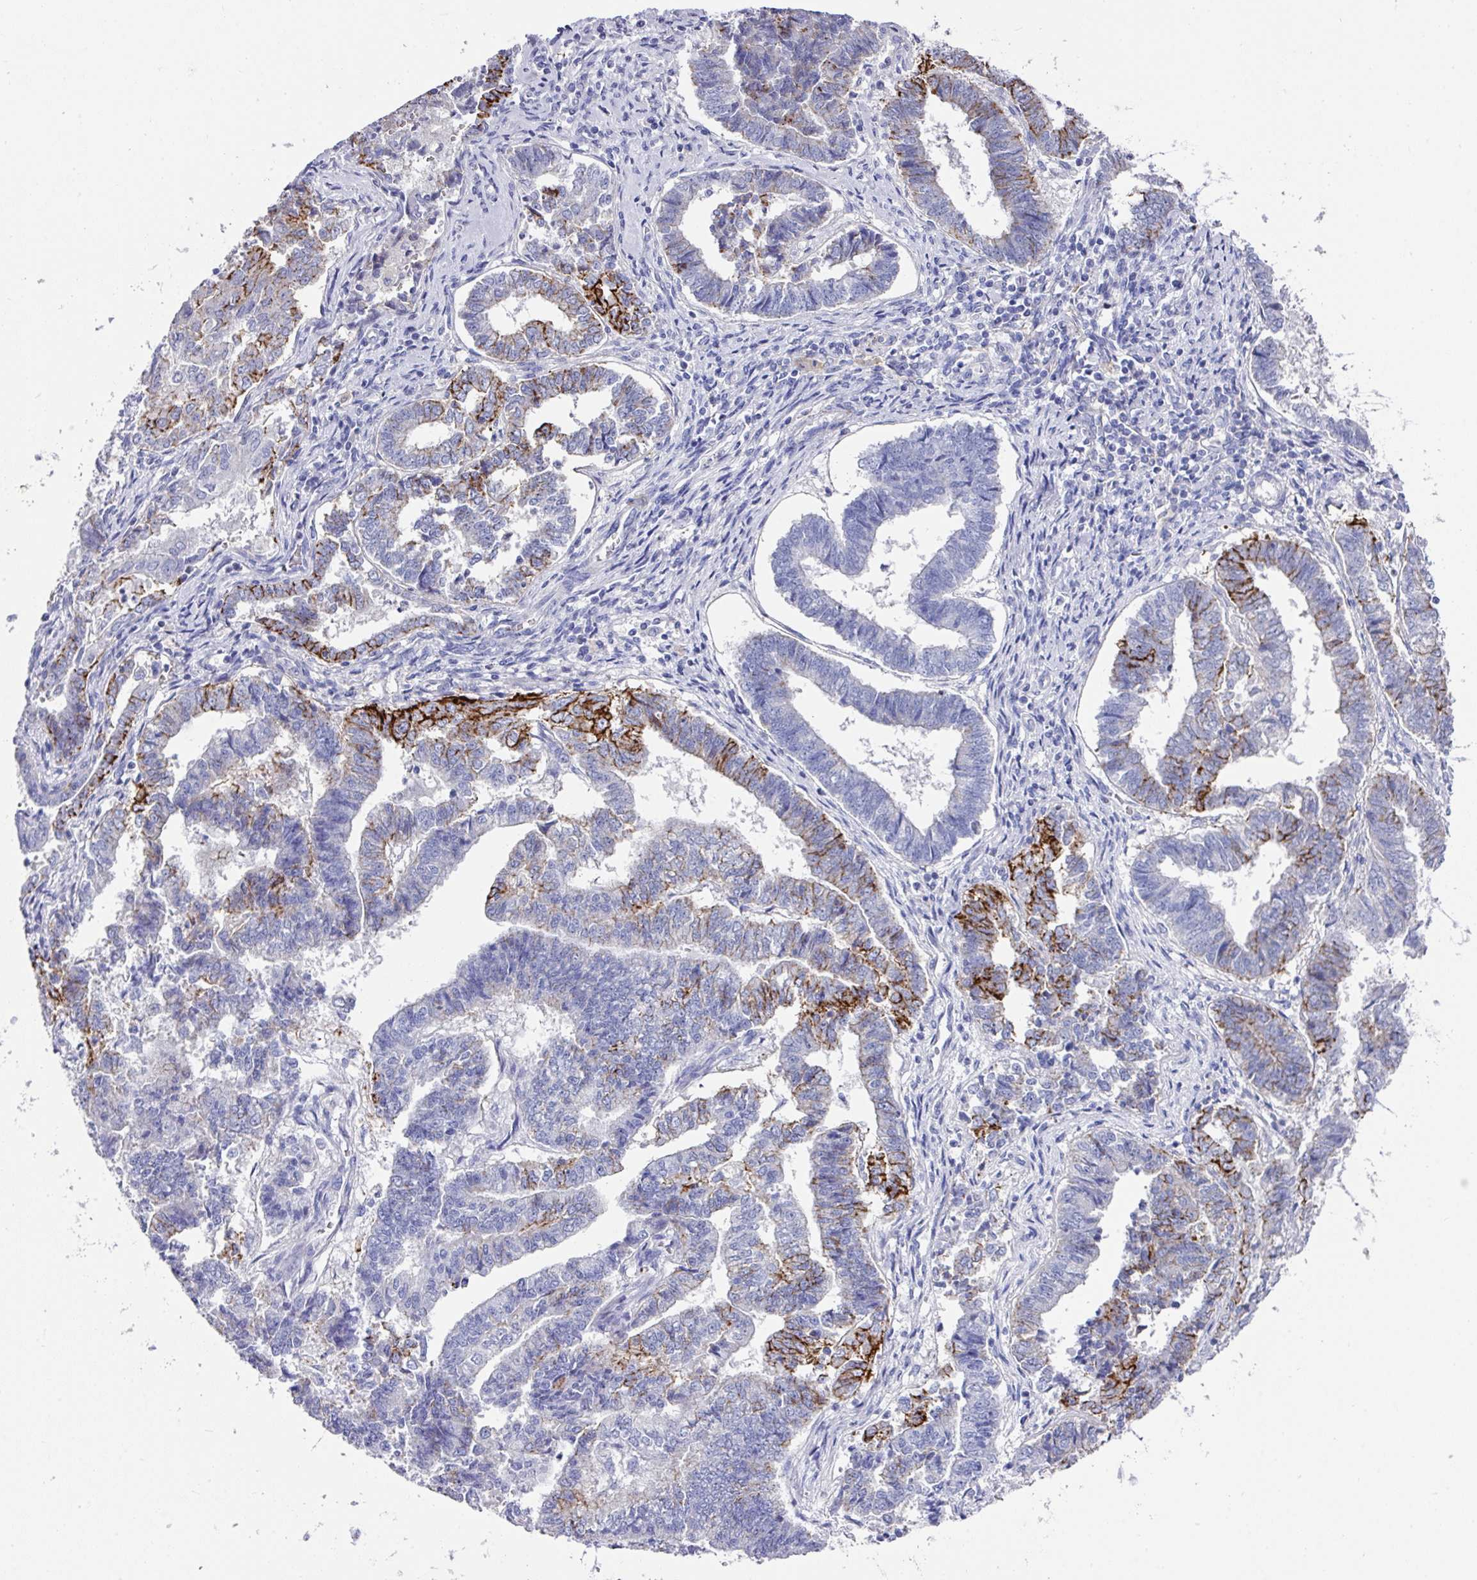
{"staining": {"intensity": "strong", "quantity": "<25%", "location": "cytoplasmic/membranous"}, "tissue": "endometrial cancer", "cell_type": "Tumor cells", "image_type": "cancer", "snomed": [{"axis": "morphology", "description": "Adenocarcinoma, NOS"}, {"axis": "topography", "description": "Endometrium"}], "caption": "This is an image of IHC staining of endometrial cancer, which shows strong staining in the cytoplasmic/membranous of tumor cells.", "gene": "CLDN1", "patient": {"sex": "female", "age": 72}}